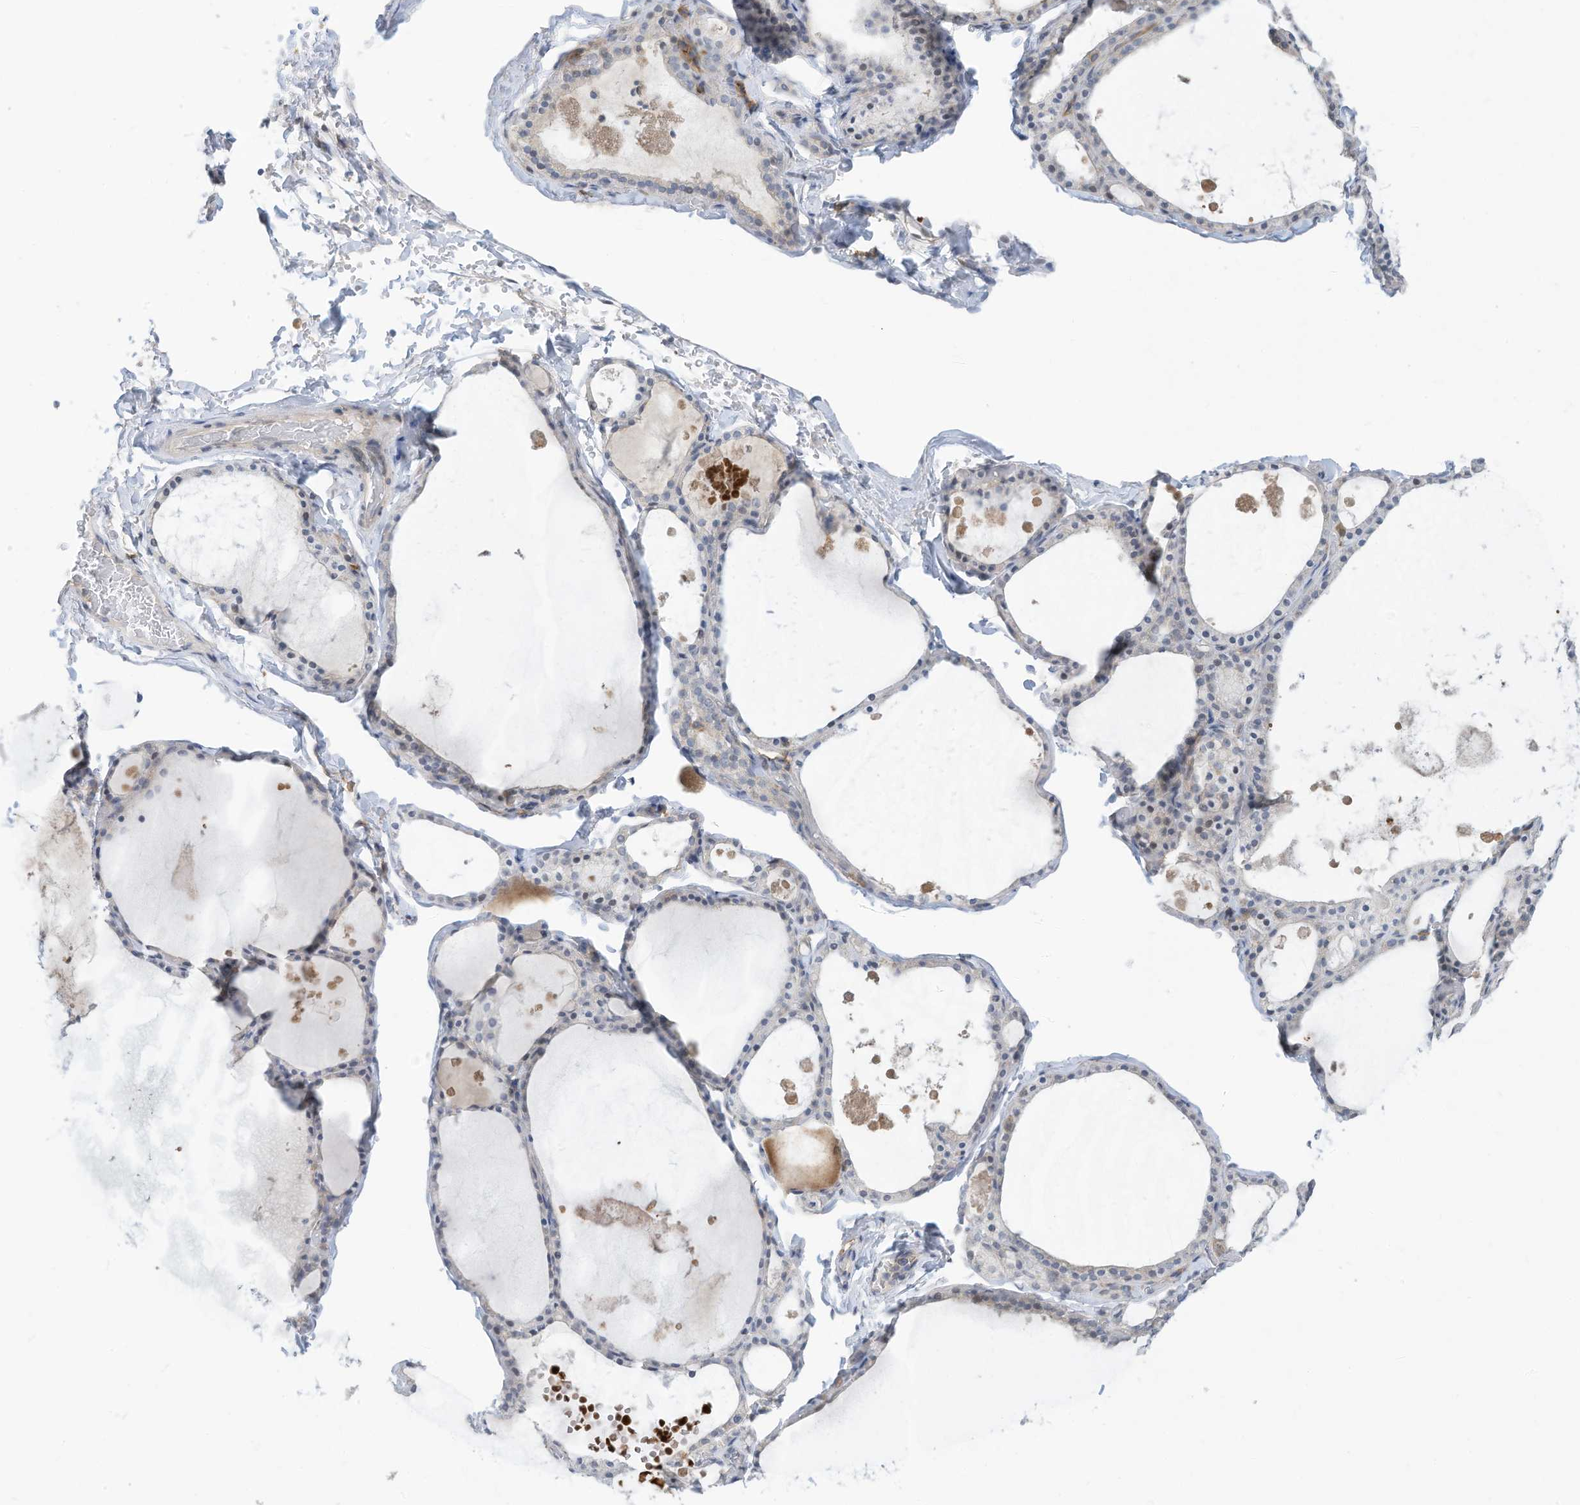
{"staining": {"intensity": "negative", "quantity": "none", "location": "none"}, "tissue": "thyroid gland", "cell_type": "Glandular cells", "image_type": "normal", "snomed": [{"axis": "morphology", "description": "Normal tissue, NOS"}, {"axis": "topography", "description": "Thyroid gland"}], "caption": "IHC of benign human thyroid gland demonstrates no staining in glandular cells. (Brightfield microscopy of DAB immunohistochemistry at high magnification).", "gene": "SLC1A5", "patient": {"sex": "male", "age": 56}}